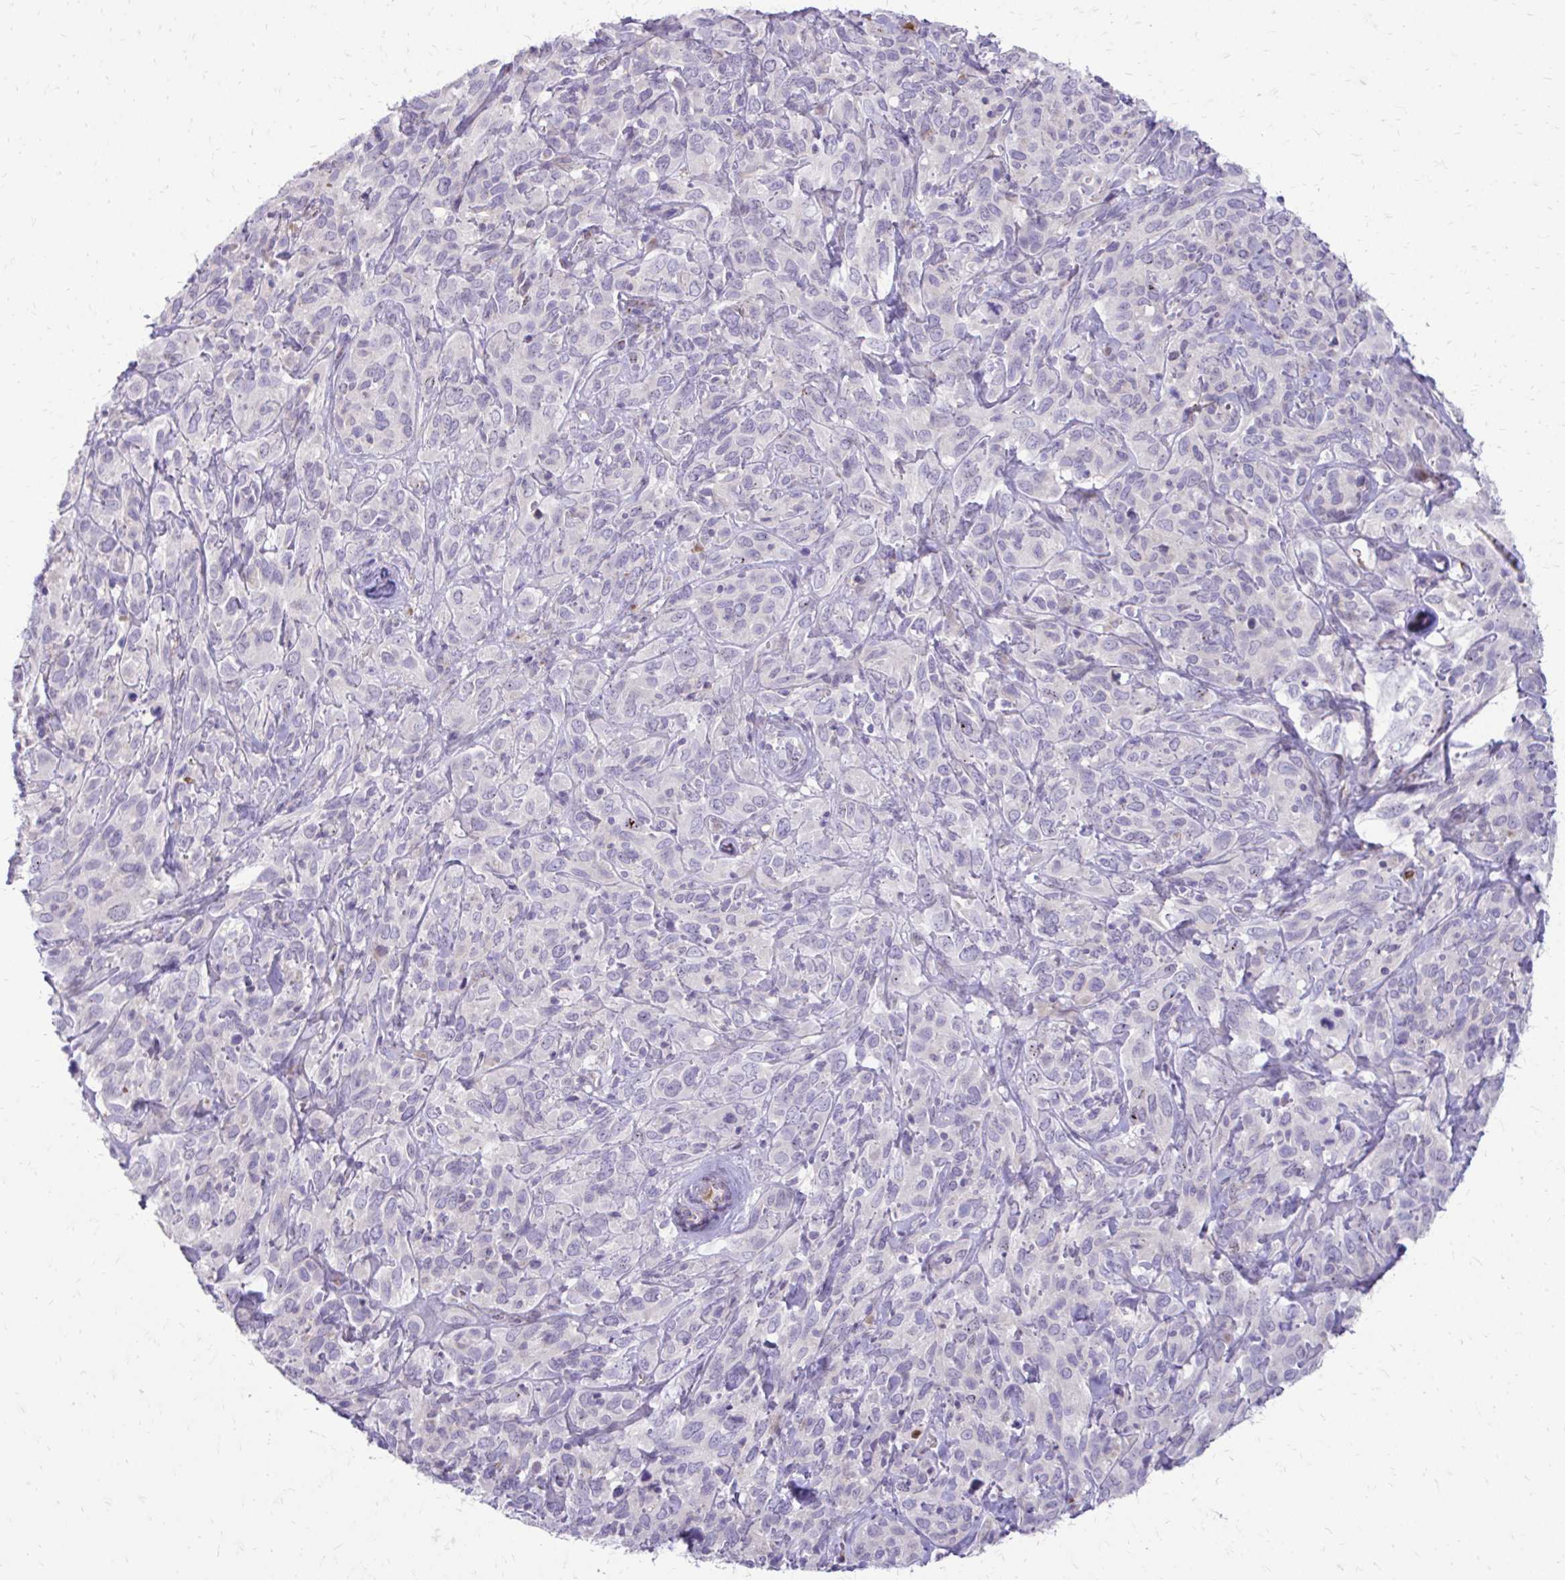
{"staining": {"intensity": "negative", "quantity": "none", "location": "none"}, "tissue": "cervical cancer", "cell_type": "Tumor cells", "image_type": "cancer", "snomed": [{"axis": "morphology", "description": "Normal tissue, NOS"}, {"axis": "morphology", "description": "Squamous cell carcinoma, NOS"}, {"axis": "topography", "description": "Cervix"}], "caption": "Immunohistochemical staining of human cervical cancer exhibits no significant staining in tumor cells.", "gene": "FUNDC2", "patient": {"sex": "female", "age": 51}}